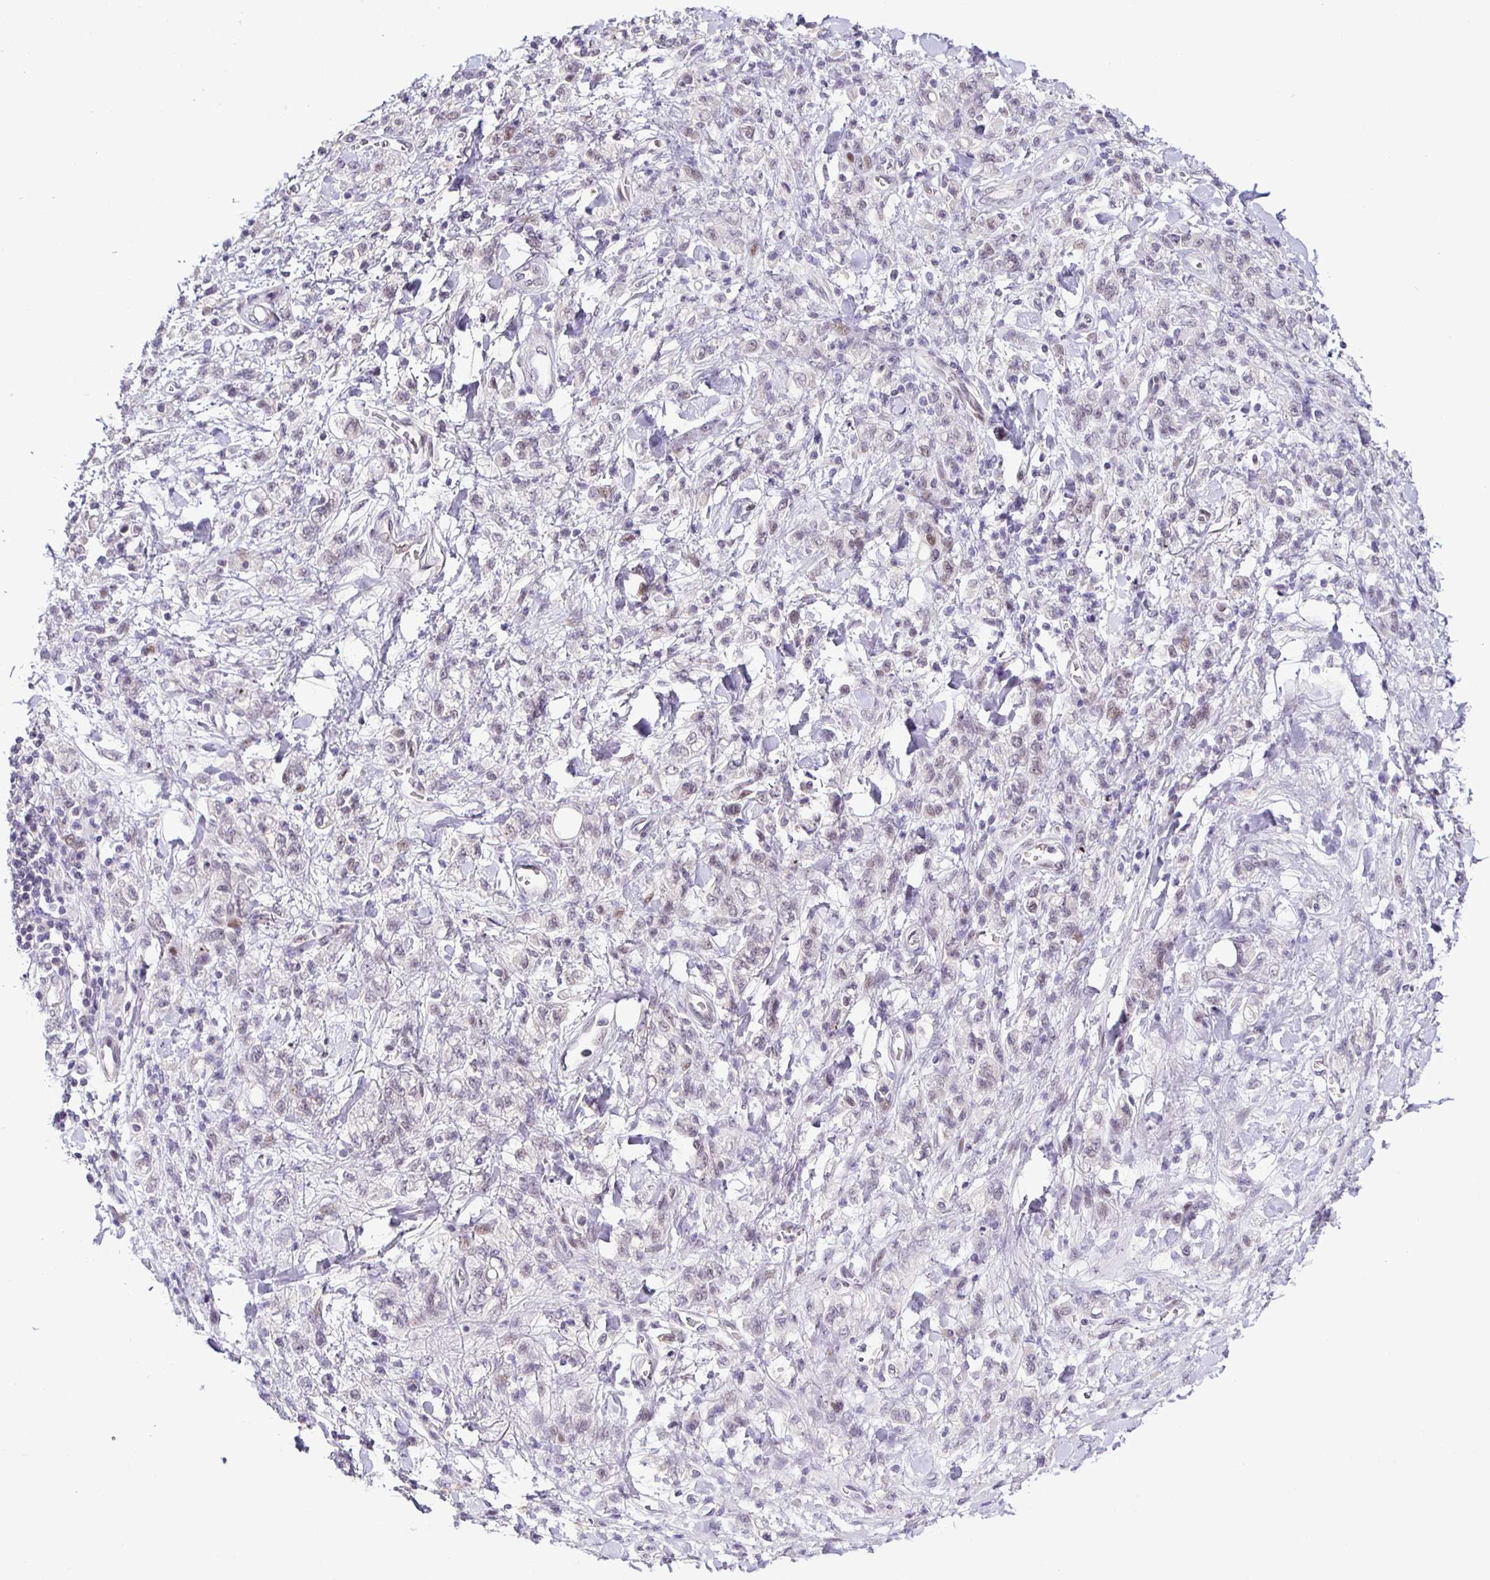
{"staining": {"intensity": "weak", "quantity": "<25%", "location": "nuclear"}, "tissue": "stomach cancer", "cell_type": "Tumor cells", "image_type": "cancer", "snomed": [{"axis": "morphology", "description": "Adenocarcinoma, NOS"}, {"axis": "topography", "description": "Stomach"}], "caption": "A histopathology image of human stomach cancer is negative for staining in tumor cells.", "gene": "NUP188", "patient": {"sex": "male", "age": 77}}